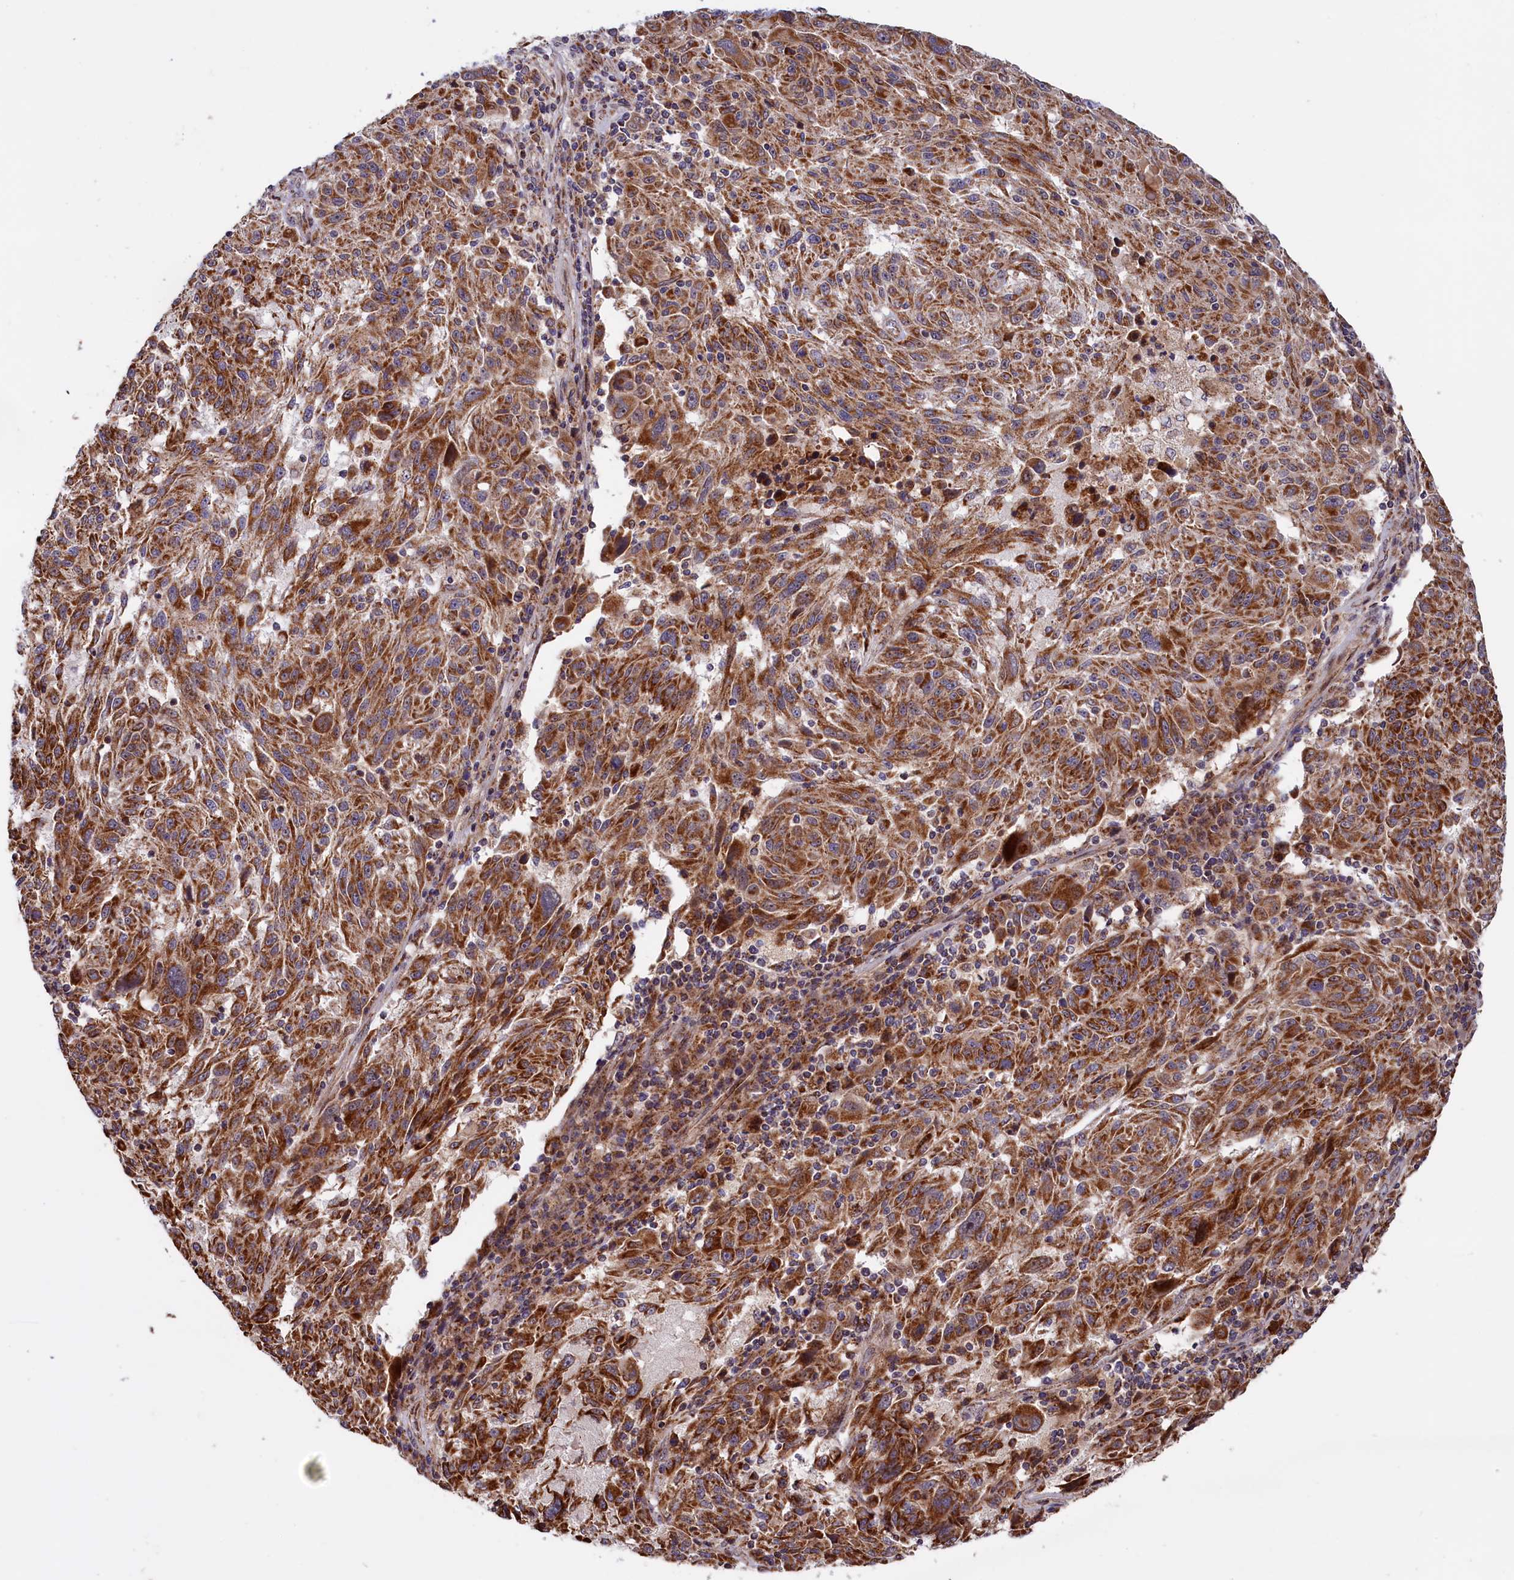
{"staining": {"intensity": "strong", "quantity": ">75%", "location": "cytoplasmic/membranous"}, "tissue": "melanoma", "cell_type": "Tumor cells", "image_type": "cancer", "snomed": [{"axis": "morphology", "description": "Malignant melanoma, NOS"}, {"axis": "topography", "description": "Skin"}], "caption": "Approximately >75% of tumor cells in human malignant melanoma exhibit strong cytoplasmic/membranous protein expression as visualized by brown immunohistochemical staining.", "gene": "DUS3L", "patient": {"sex": "male", "age": 53}}